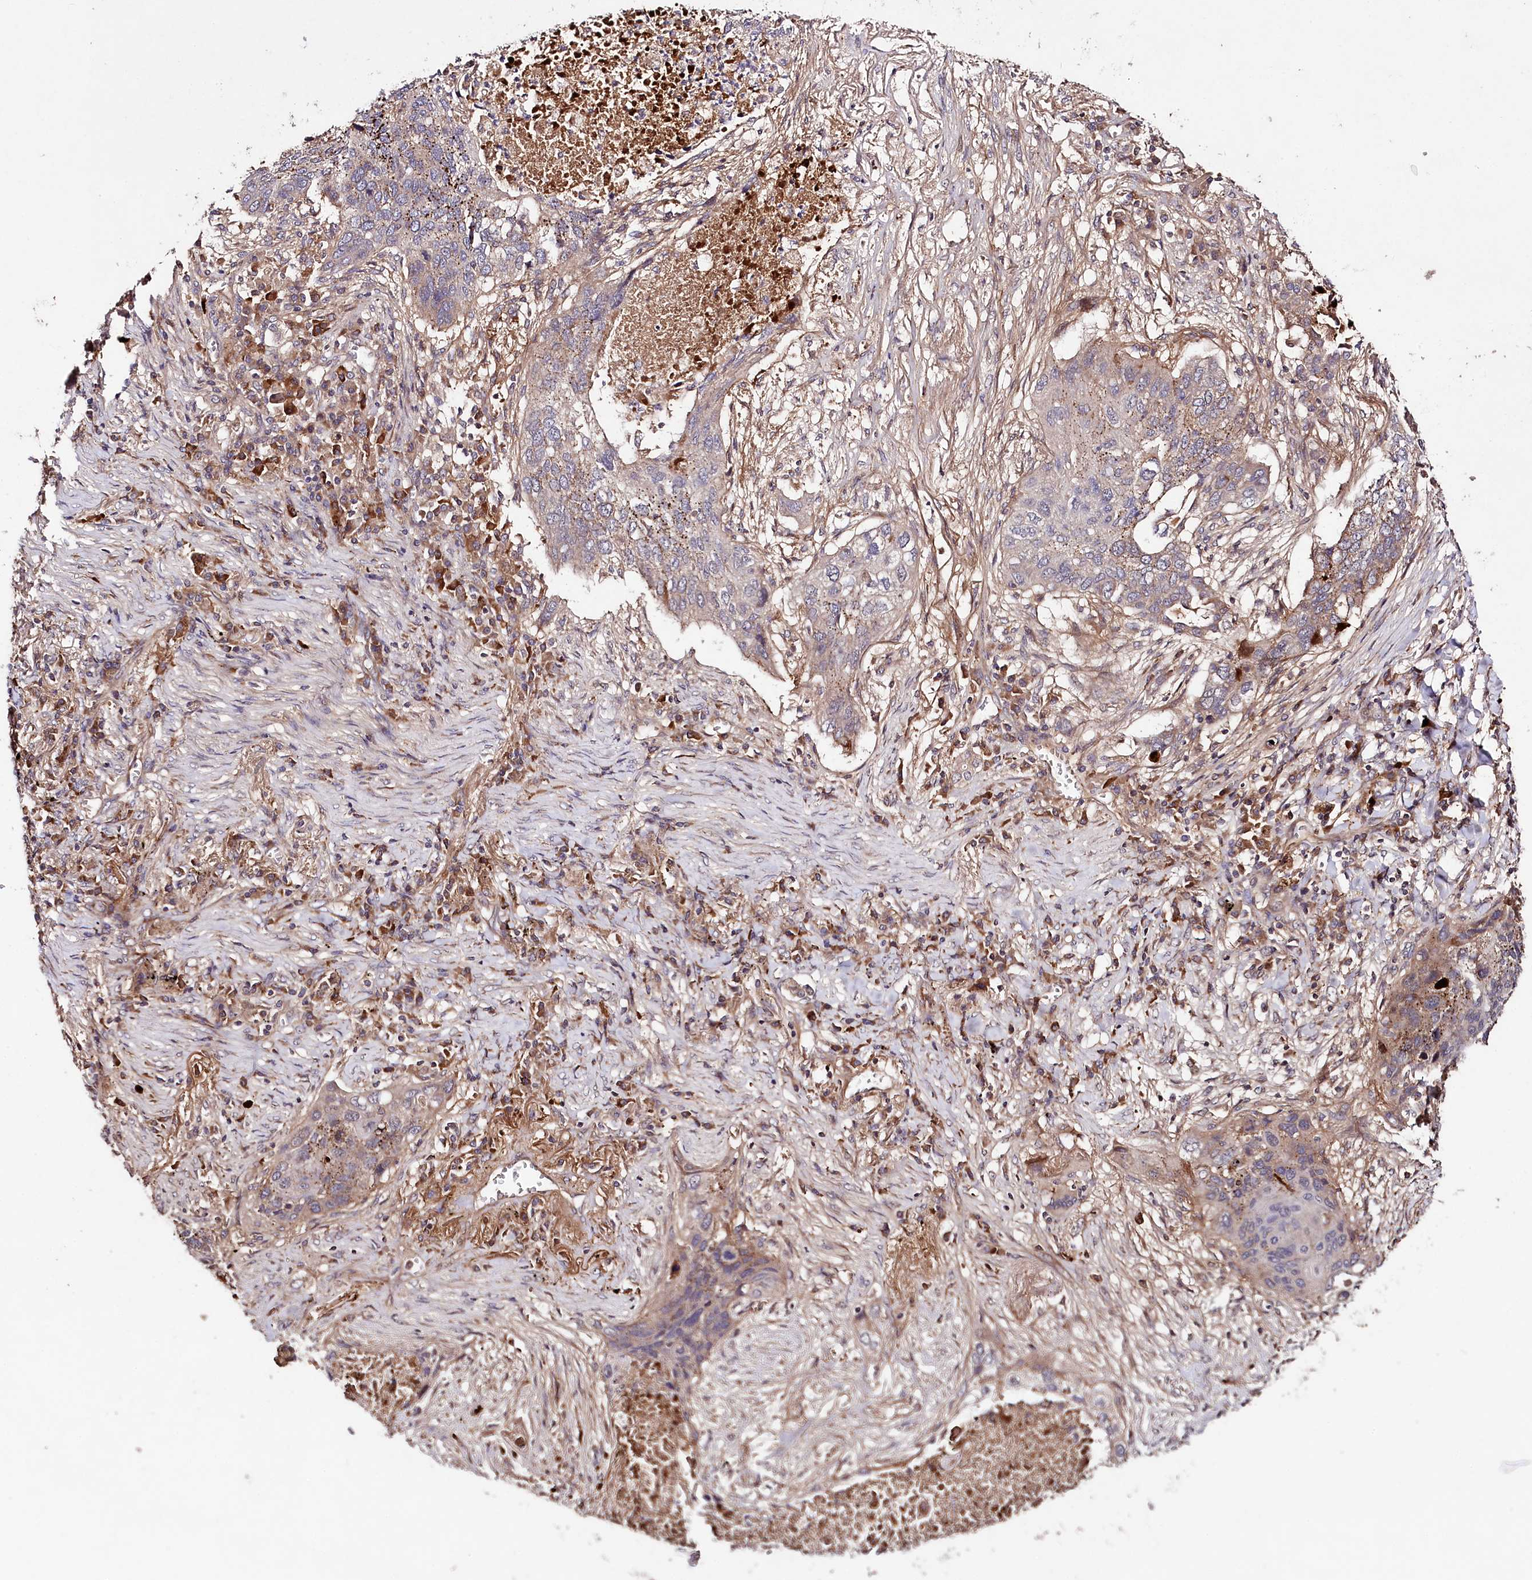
{"staining": {"intensity": "moderate", "quantity": "25%-75%", "location": "cytoplasmic/membranous"}, "tissue": "lung cancer", "cell_type": "Tumor cells", "image_type": "cancer", "snomed": [{"axis": "morphology", "description": "Squamous cell carcinoma, NOS"}, {"axis": "topography", "description": "Lung"}], "caption": "DAB (3,3'-diaminobenzidine) immunohistochemical staining of human lung cancer displays moderate cytoplasmic/membranous protein positivity in about 25%-75% of tumor cells.", "gene": "TNPO3", "patient": {"sex": "female", "age": 63}}